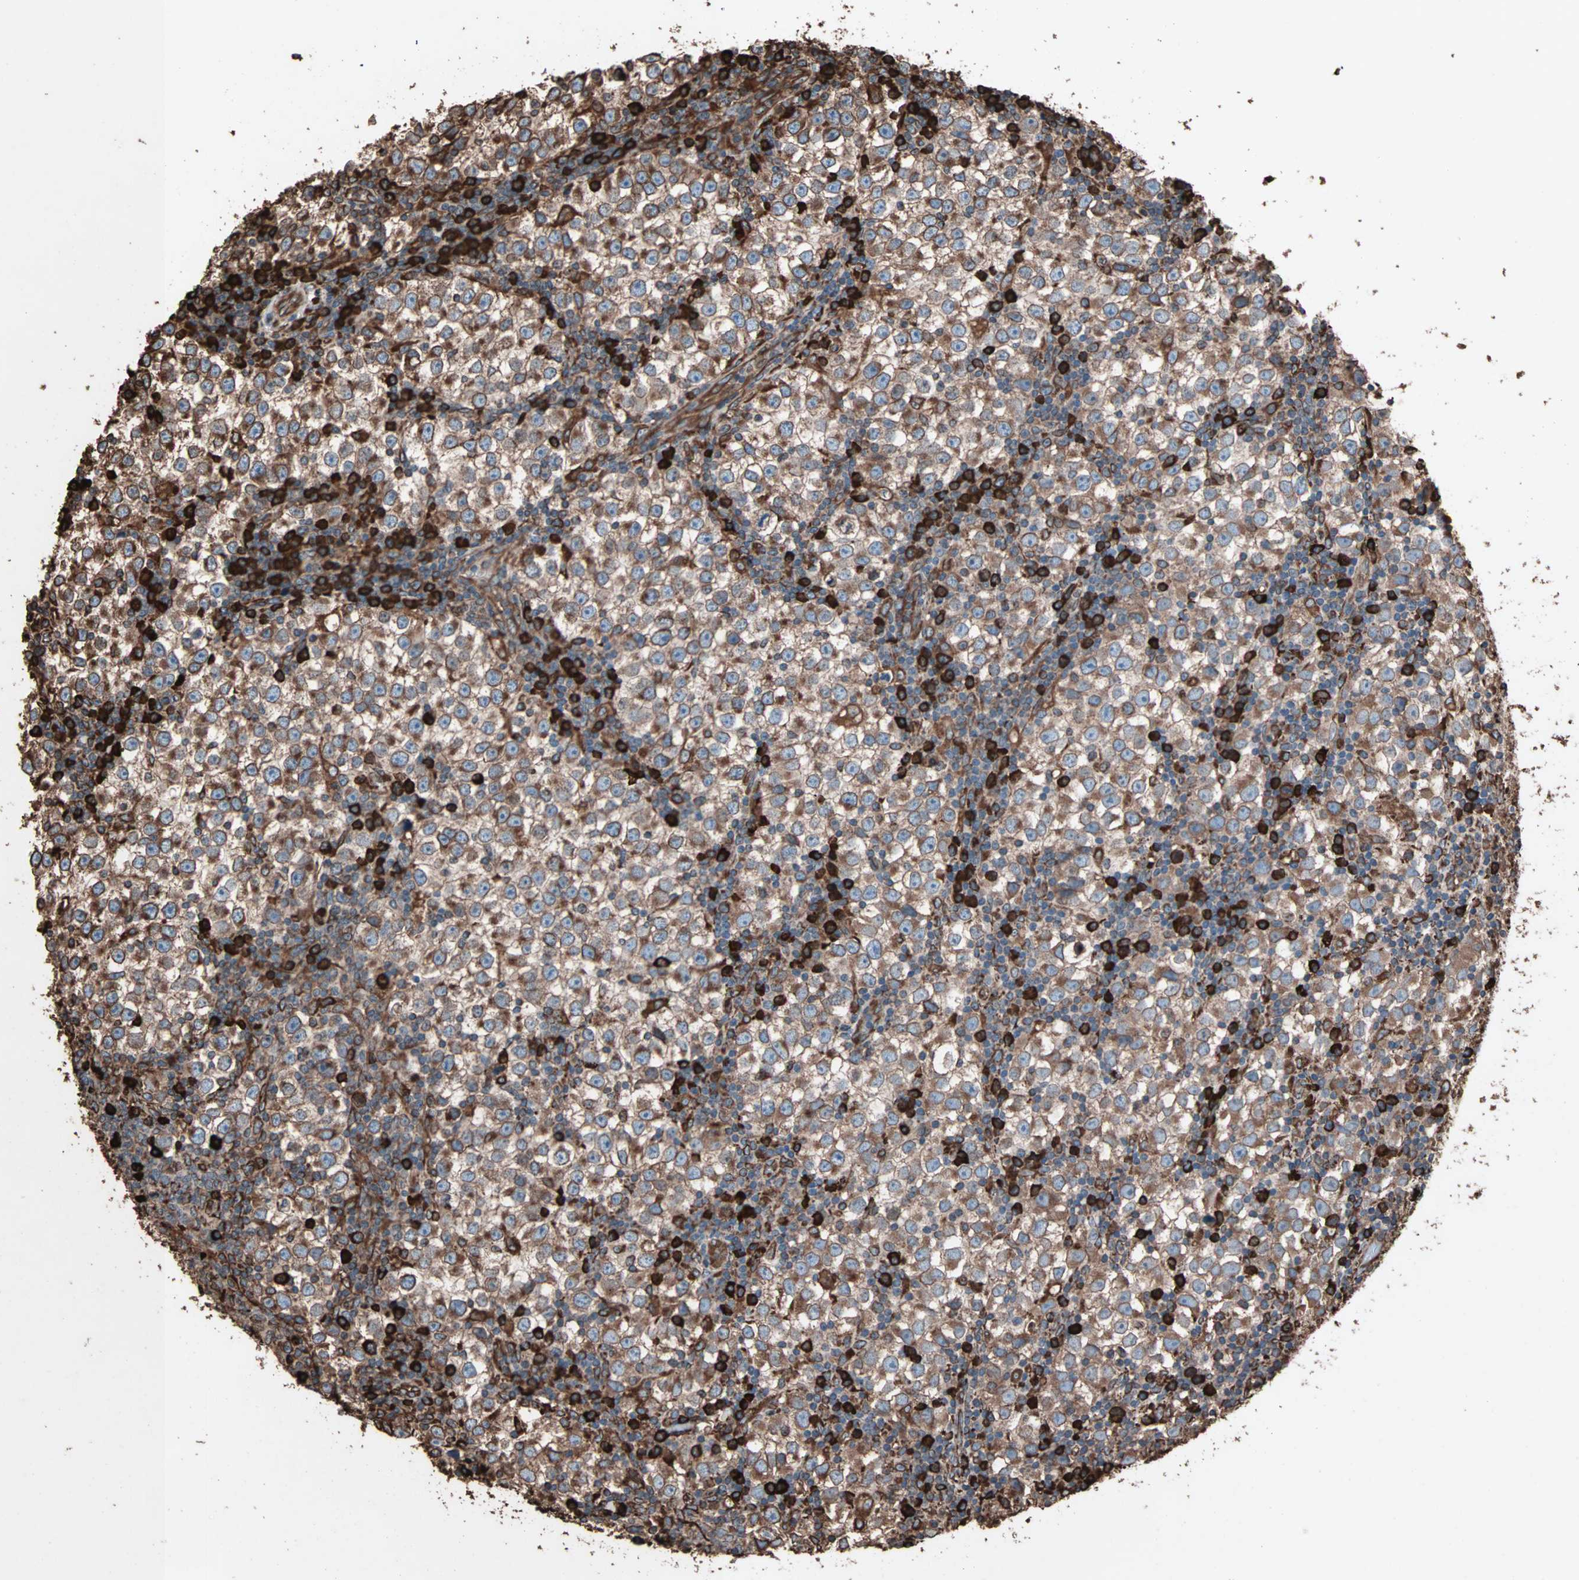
{"staining": {"intensity": "moderate", "quantity": ">75%", "location": "cytoplasmic/membranous"}, "tissue": "testis cancer", "cell_type": "Tumor cells", "image_type": "cancer", "snomed": [{"axis": "morphology", "description": "Seminoma, NOS"}, {"axis": "topography", "description": "Testis"}], "caption": "Immunohistochemistry (IHC) staining of seminoma (testis), which demonstrates medium levels of moderate cytoplasmic/membranous positivity in about >75% of tumor cells indicating moderate cytoplasmic/membranous protein staining. The staining was performed using DAB (3,3'-diaminobenzidine) (brown) for protein detection and nuclei were counterstained in hematoxylin (blue).", "gene": "HSP90B1", "patient": {"sex": "male", "age": 65}}